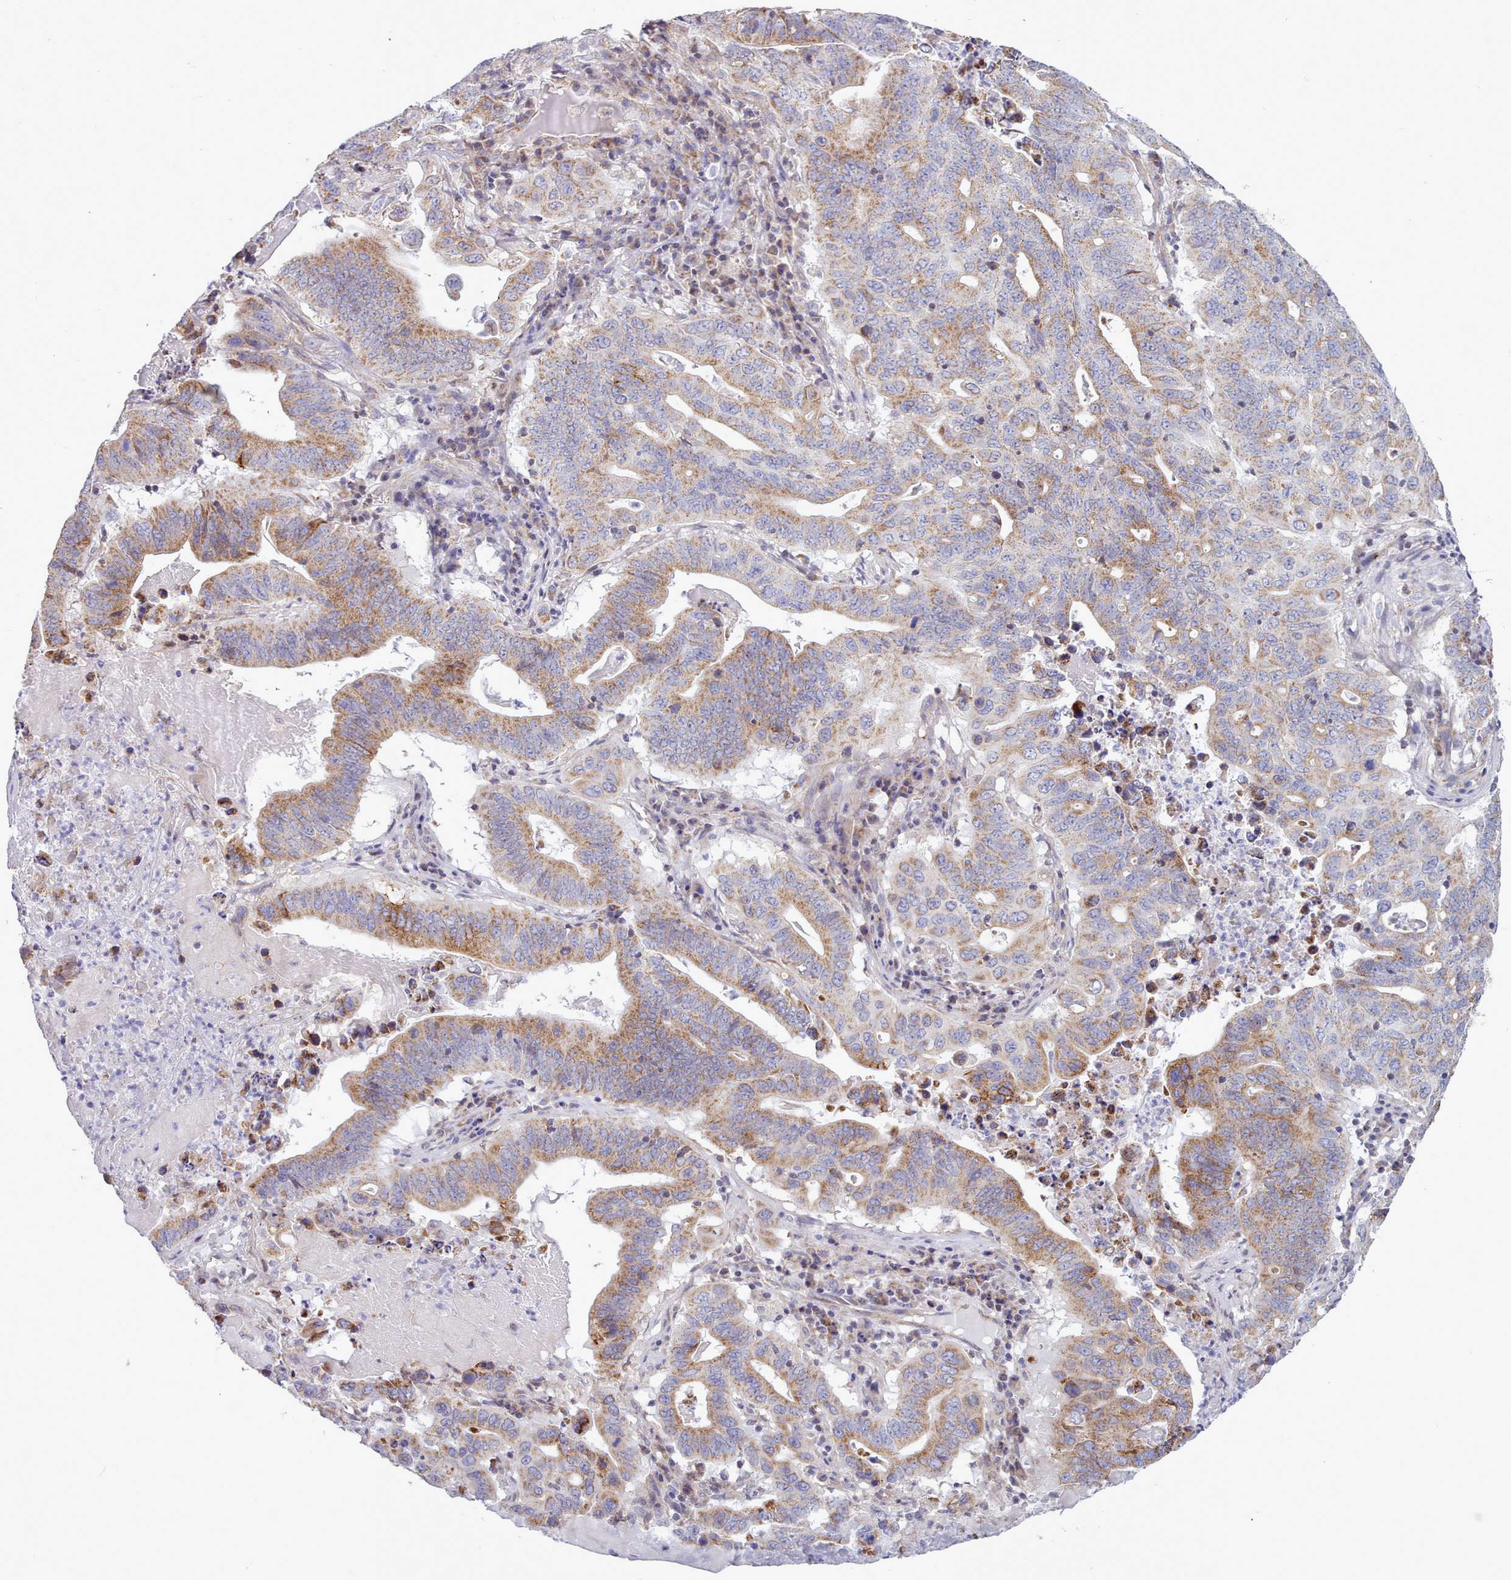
{"staining": {"intensity": "moderate", "quantity": "25%-75%", "location": "cytoplasmic/membranous"}, "tissue": "lung cancer", "cell_type": "Tumor cells", "image_type": "cancer", "snomed": [{"axis": "morphology", "description": "Adenocarcinoma, NOS"}, {"axis": "topography", "description": "Lung"}], "caption": "Immunohistochemical staining of lung cancer displays moderate cytoplasmic/membranous protein positivity in about 25%-75% of tumor cells.", "gene": "MRPL21", "patient": {"sex": "female", "age": 60}}